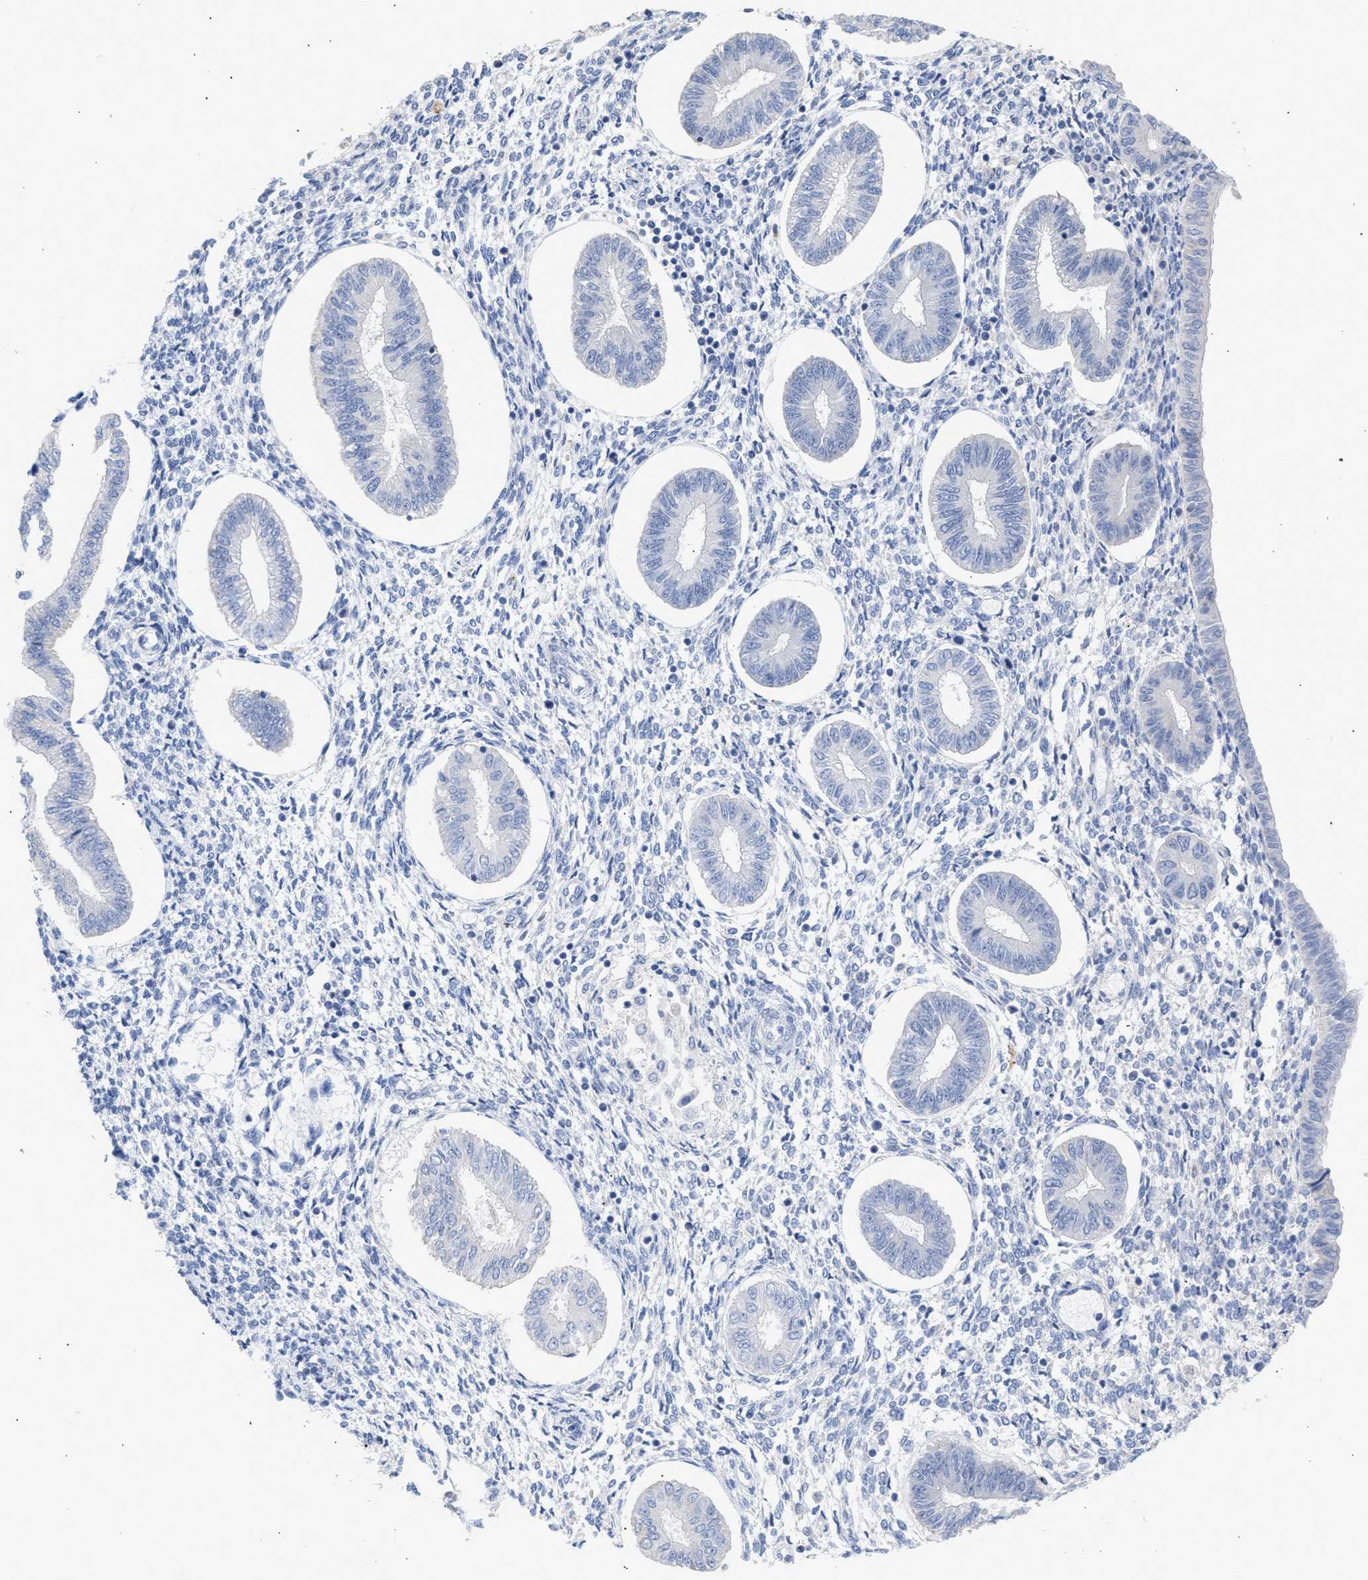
{"staining": {"intensity": "negative", "quantity": "none", "location": "none"}, "tissue": "endometrium", "cell_type": "Cells in endometrial stroma", "image_type": "normal", "snomed": [{"axis": "morphology", "description": "Normal tissue, NOS"}, {"axis": "topography", "description": "Endometrium"}], "caption": "There is no significant staining in cells in endometrial stroma of endometrium.", "gene": "ACOT13", "patient": {"sex": "female", "age": 50}}